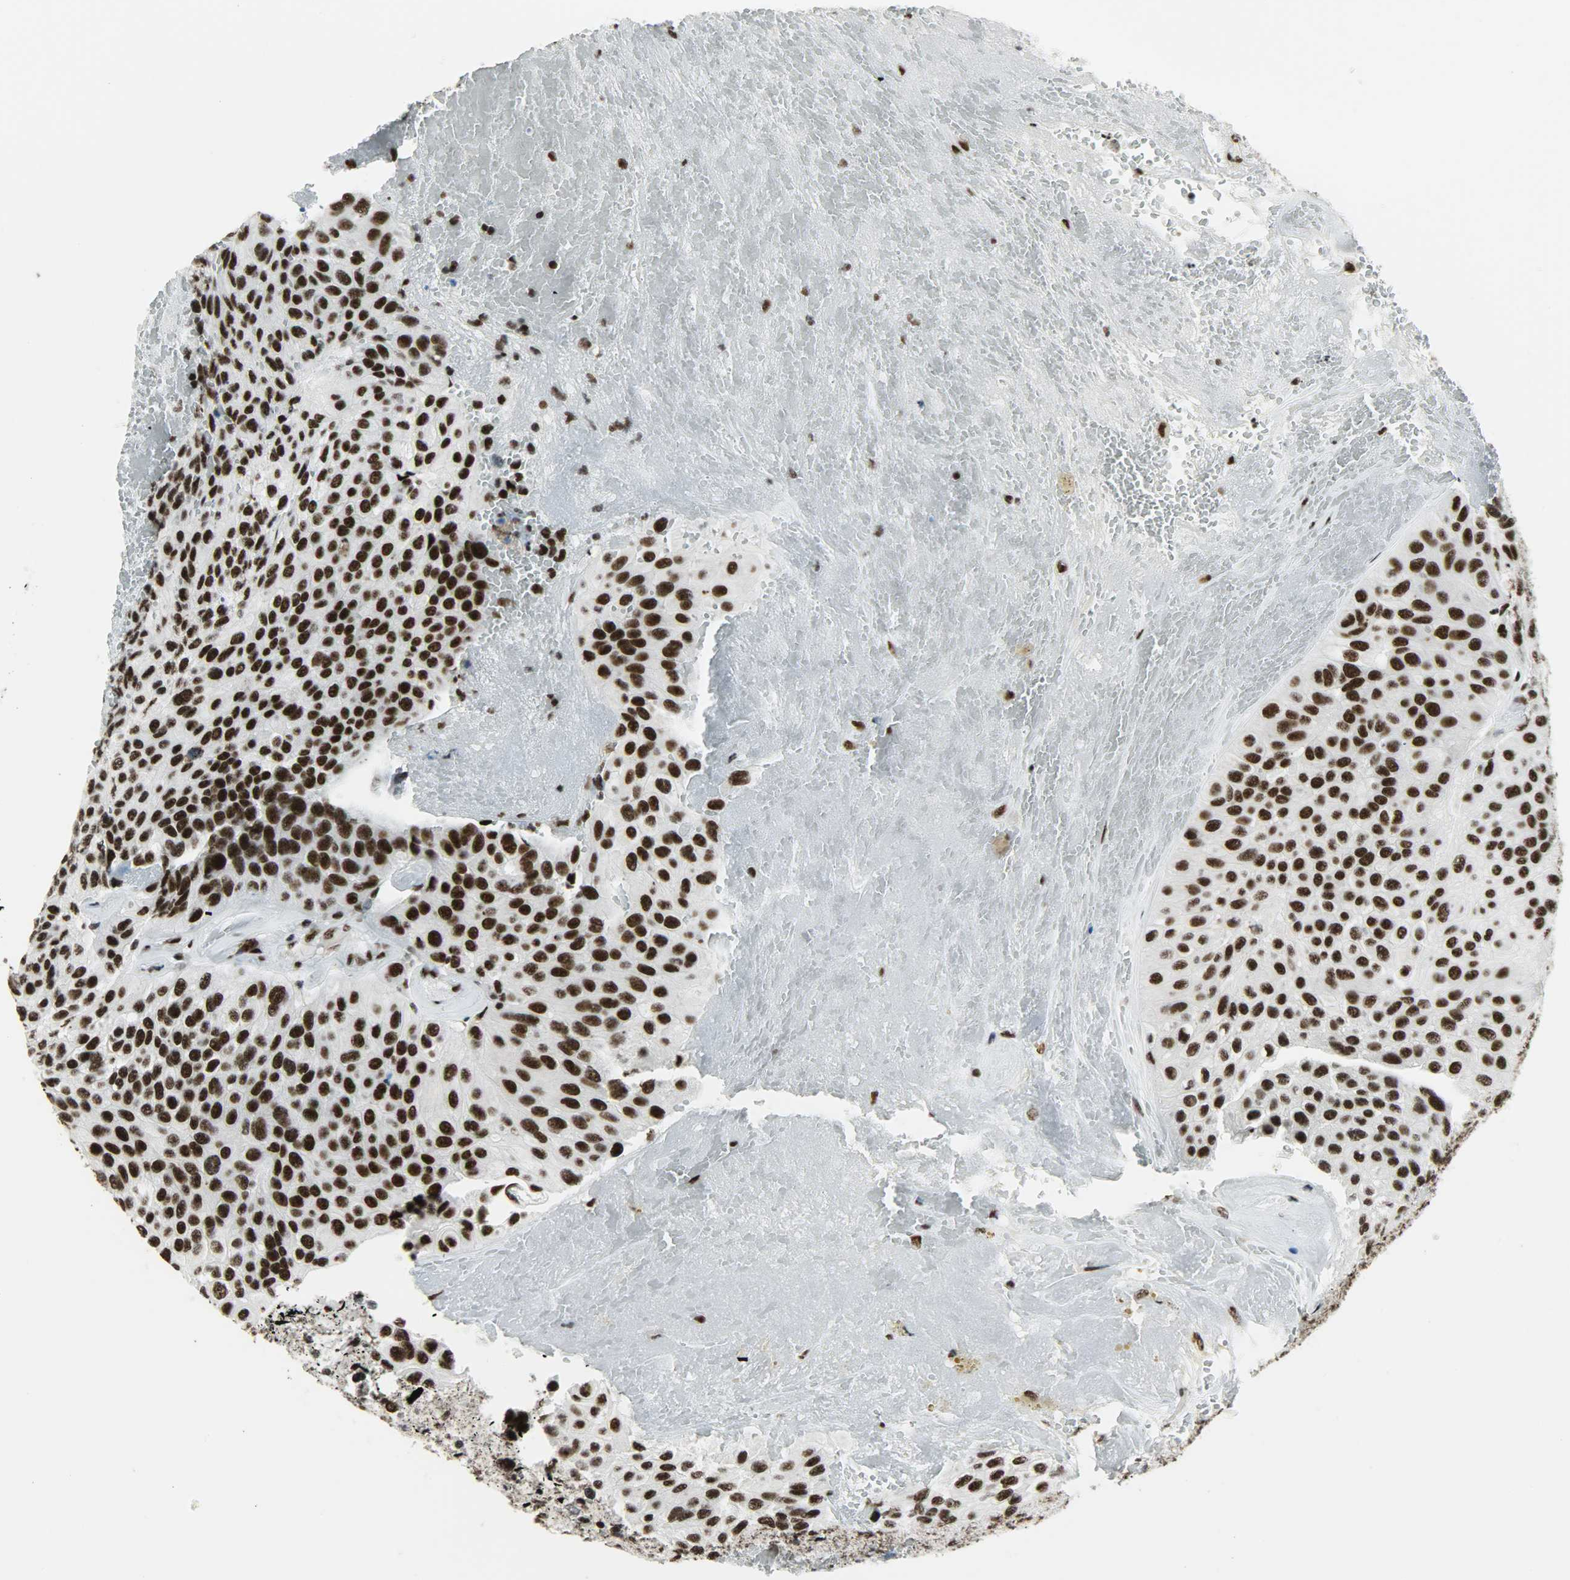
{"staining": {"intensity": "strong", "quantity": ">75%", "location": "nuclear"}, "tissue": "urothelial cancer", "cell_type": "Tumor cells", "image_type": "cancer", "snomed": [{"axis": "morphology", "description": "Urothelial carcinoma, High grade"}, {"axis": "topography", "description": "Urinary bladder"}], "caption": "An IHC image of tumor tissue is shown. Protein staining in brown labels strong nuclear positivity in urothelial carcinoma (high-grade) within tumor cells.", "gene": "SNRPA", "patient": {"sex": "male", "age": 66}}